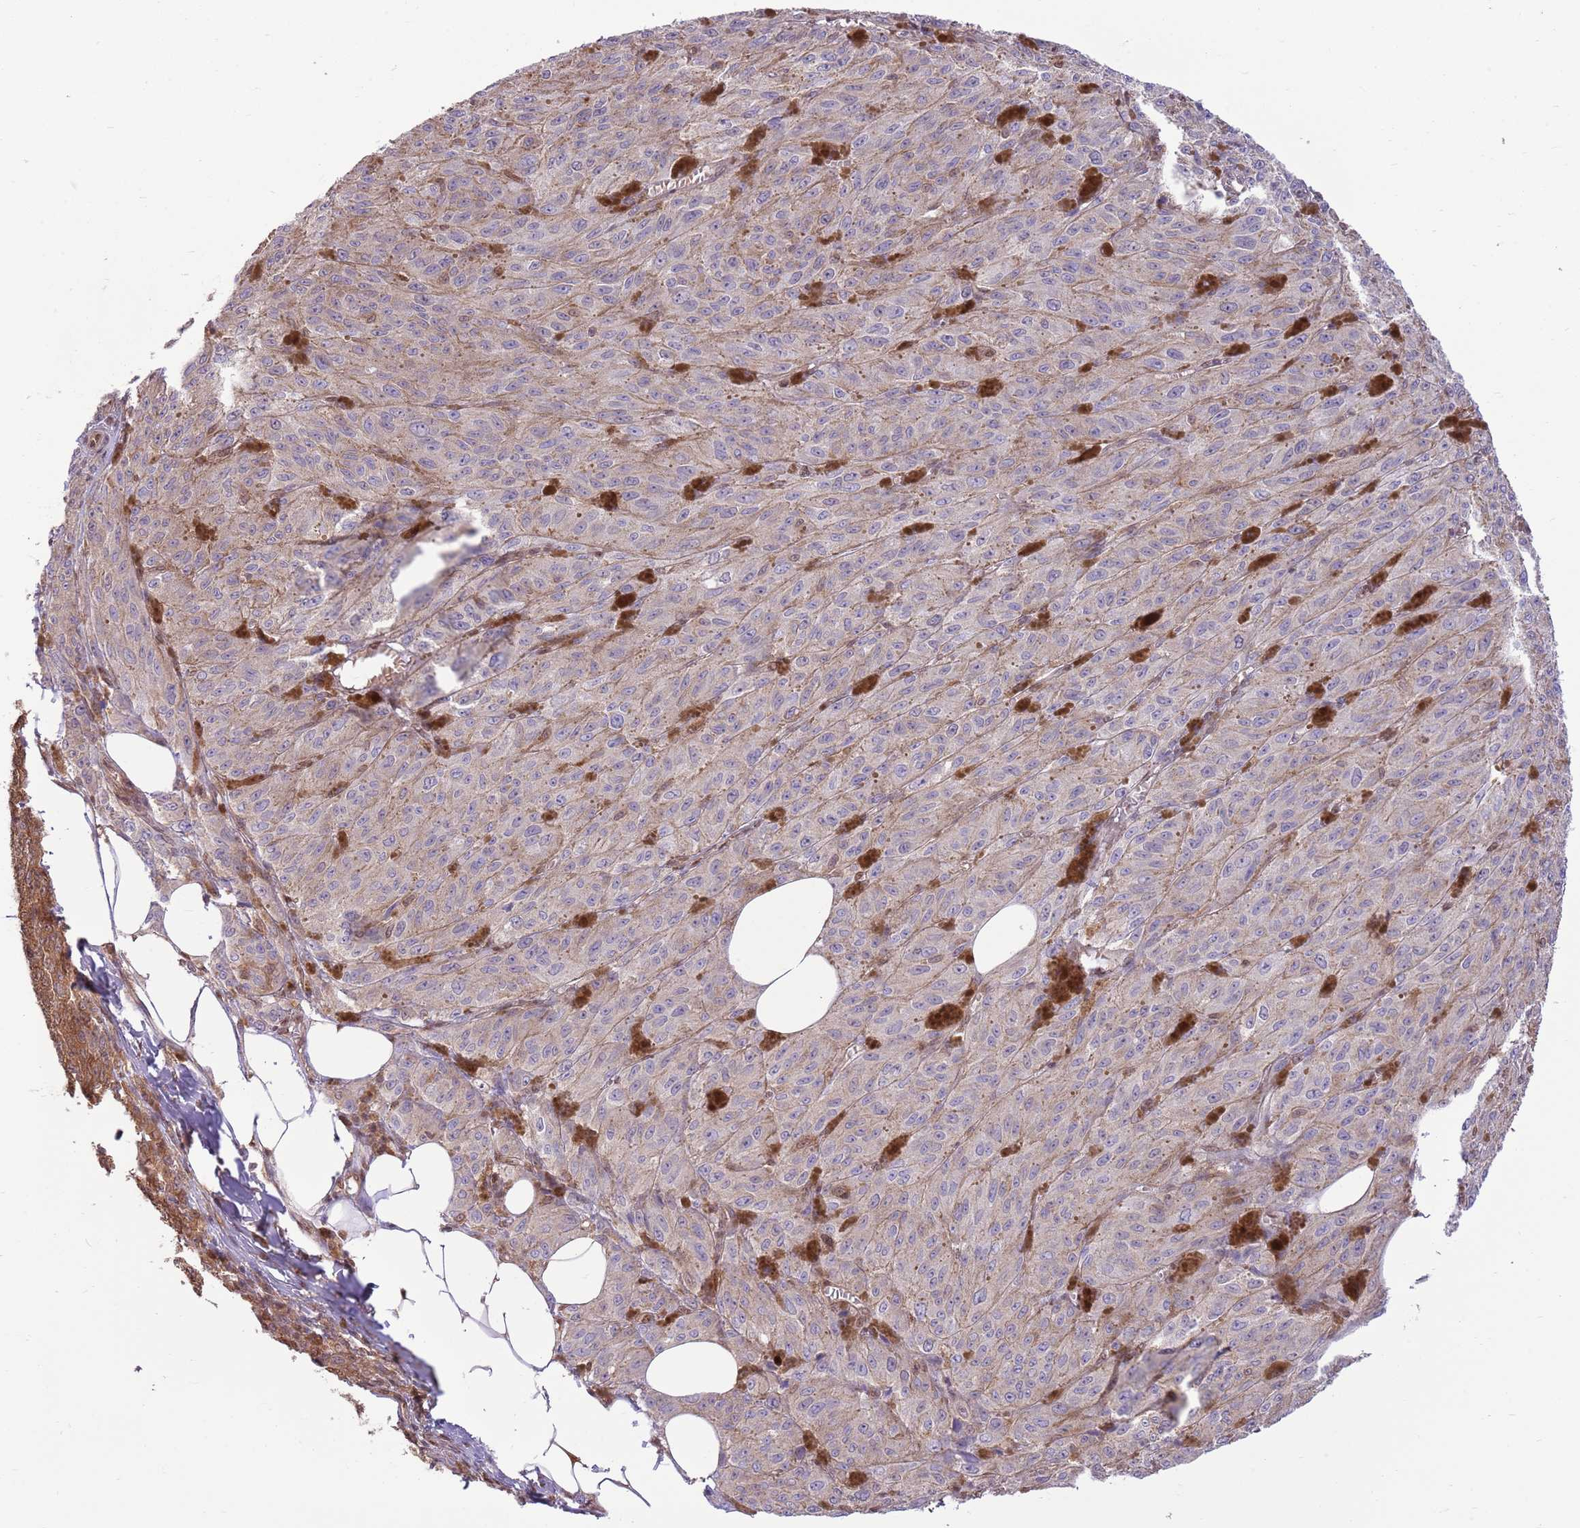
{"staining": {"intensity": "moderate", "quantity": "25%-75%", "location": "cytoplasmic/membranous"}, "tissue": "melanoma", "cell_type": "Tumor cells", "image_type": "cancer", "snomed": [{"axis": "morphology", "description": "Malignant melanoma, NOS"}, {"axis": "topography", "description": "Skin"}], "caption": "The micrograph reveals staining of melanoma, revealing moderate cytoplasmic/membranous protein positivity (brown color) within tumor cells.", "gene": "NSFL1C", "patient": {"sex": "female", "age": 52}}